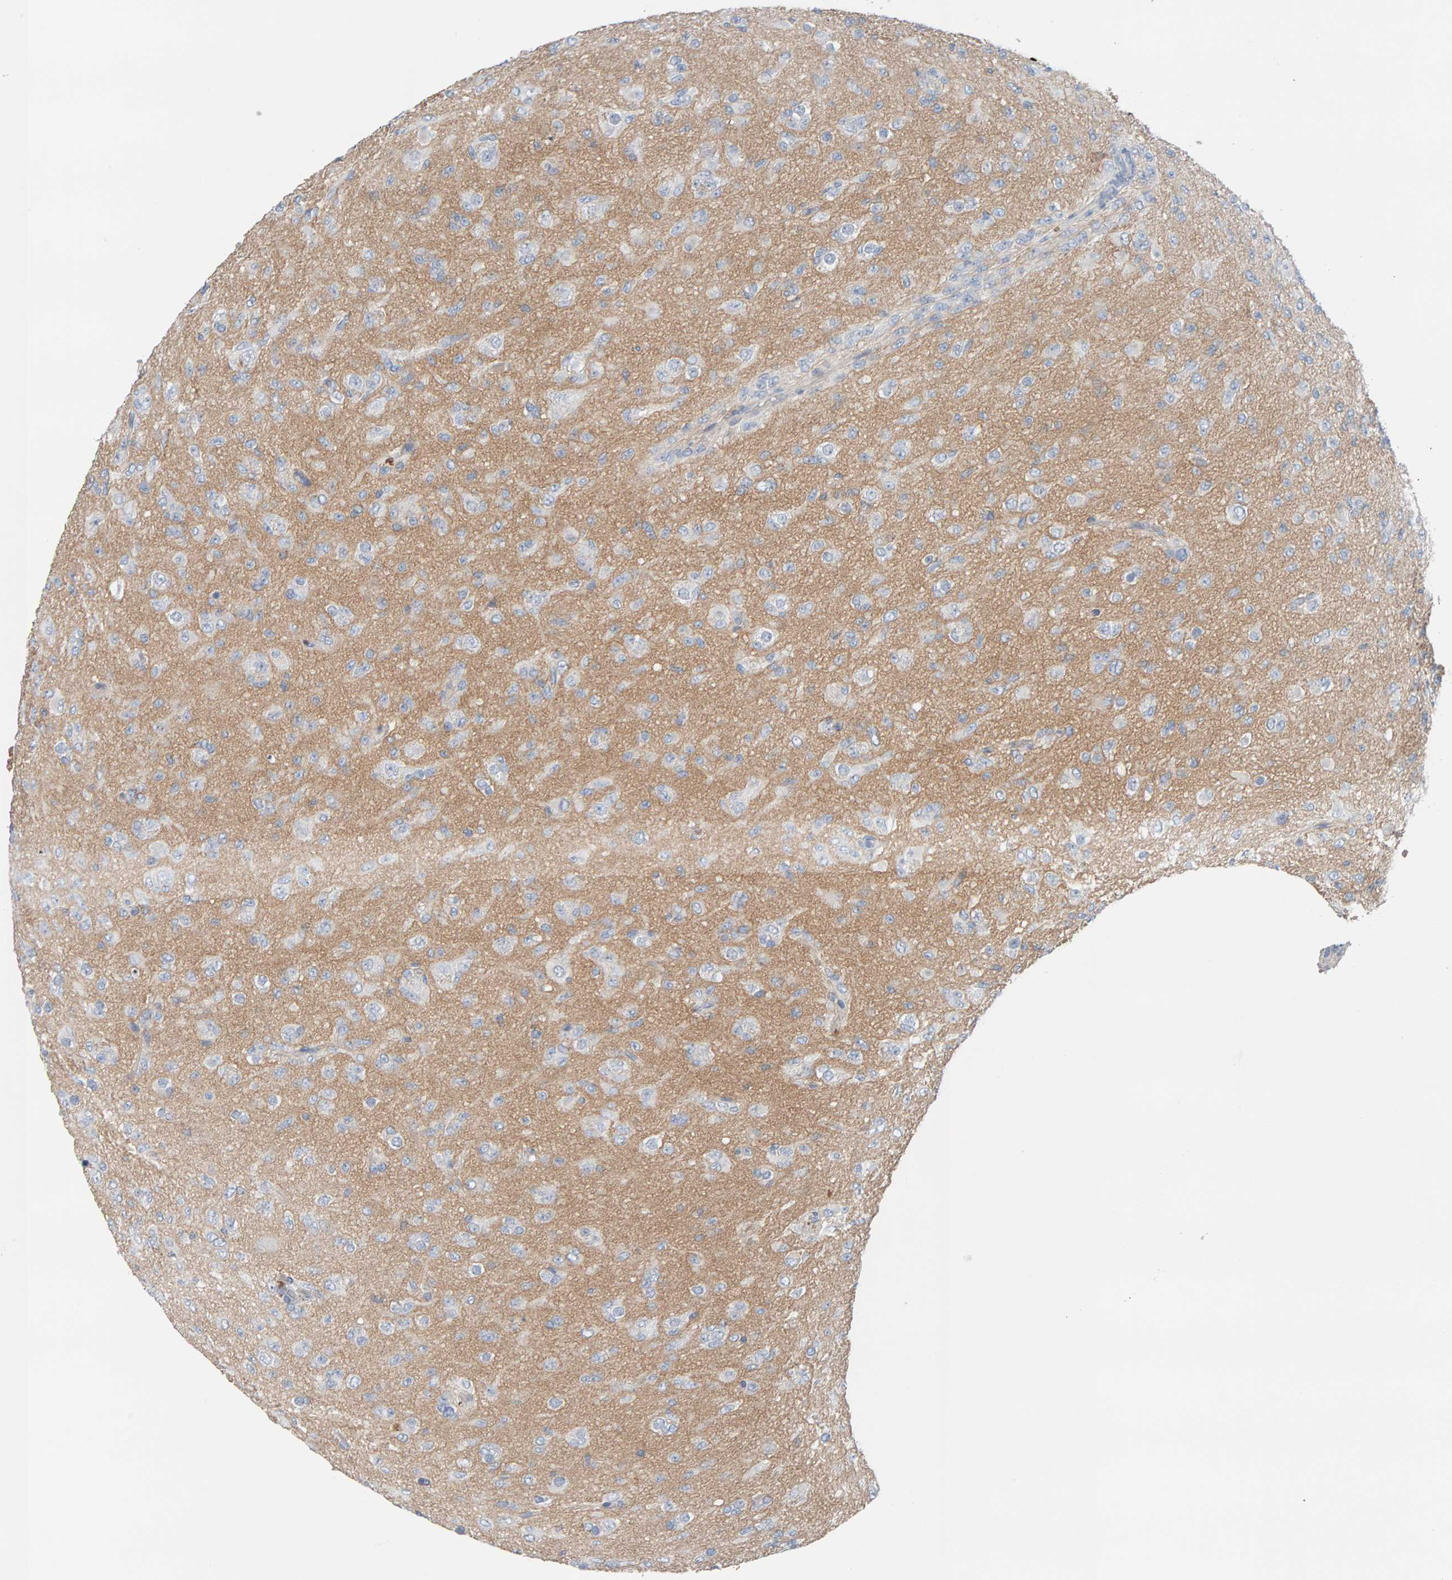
{"staining": {"intensity": "negative", "quantity": "none", "location": "none"}, "tissue": "glioma", "cell_type": "Tumor cells", "image_type": "cancer", "snomed": [{"axis": "morphology", "description": "Glioma, malignant, Low grade"}, {"axis": "topography", "description": "Brain"}], "caption": "There is no significant expression in tumor cells of glioma.", "gene": "FYN", "patient": {"sex": "male", "age": 65}}